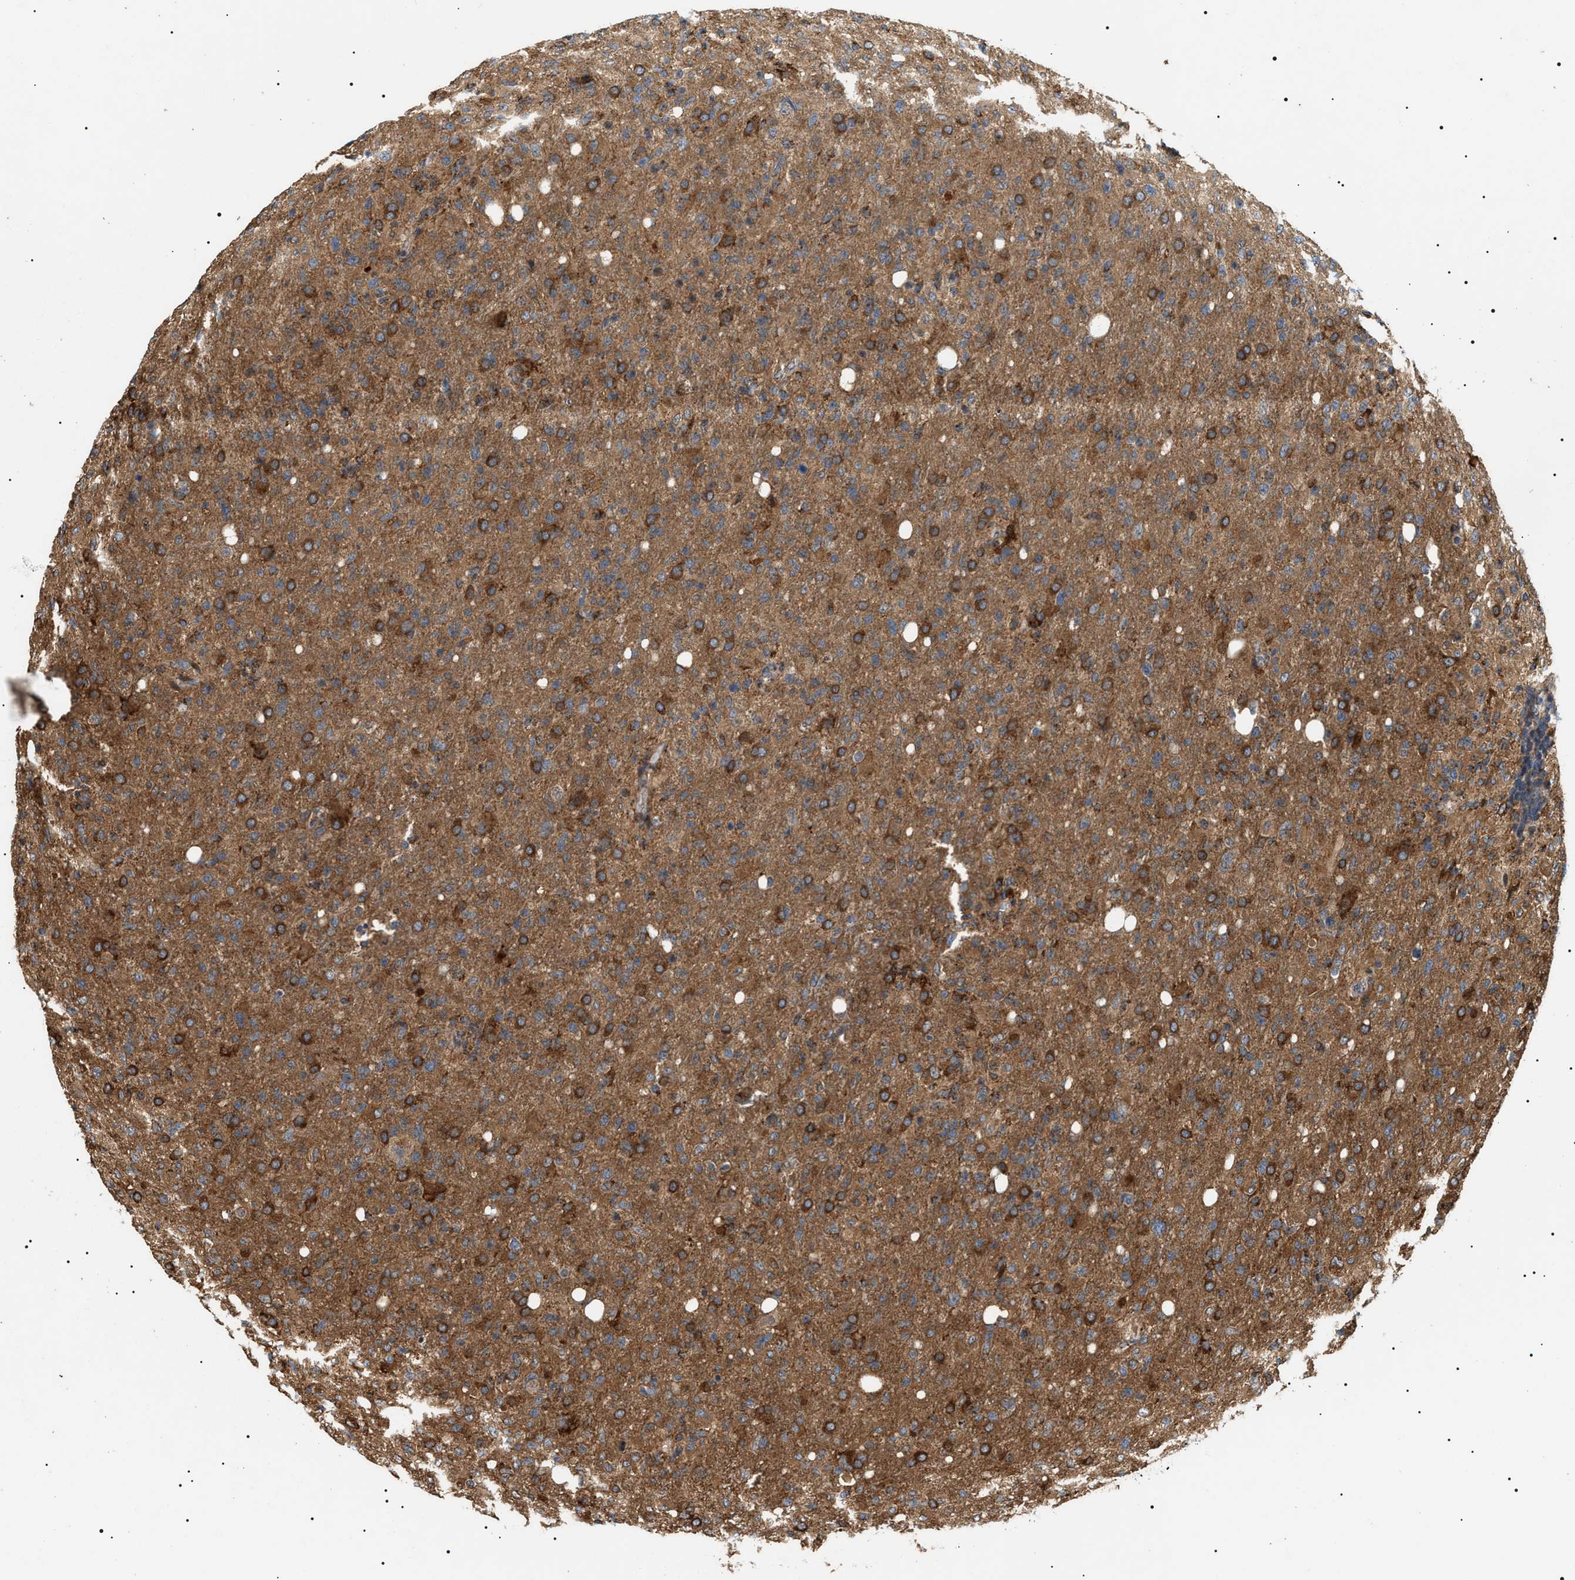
{"staining": {"intensity": "strong", "quantity": ">75%", "location": "cytoplasmic/membranous"}, "tissue": "glioma", "cell_type": "Tumor cells", "image_type": "cancer", "snomed": [{"axis": "morphology", "description": "Glioma, malignant, High grade"}, {"axis": "topography", "description": "Brain"}], "caption": "Tumor cells reveal high levels of strong cytoplasmic/membranous positivity in approximately >75% of cells in malignant high-grade glioma.", "gene": "ZBTB26", "patient": {"sex": "female", "age": 57}}